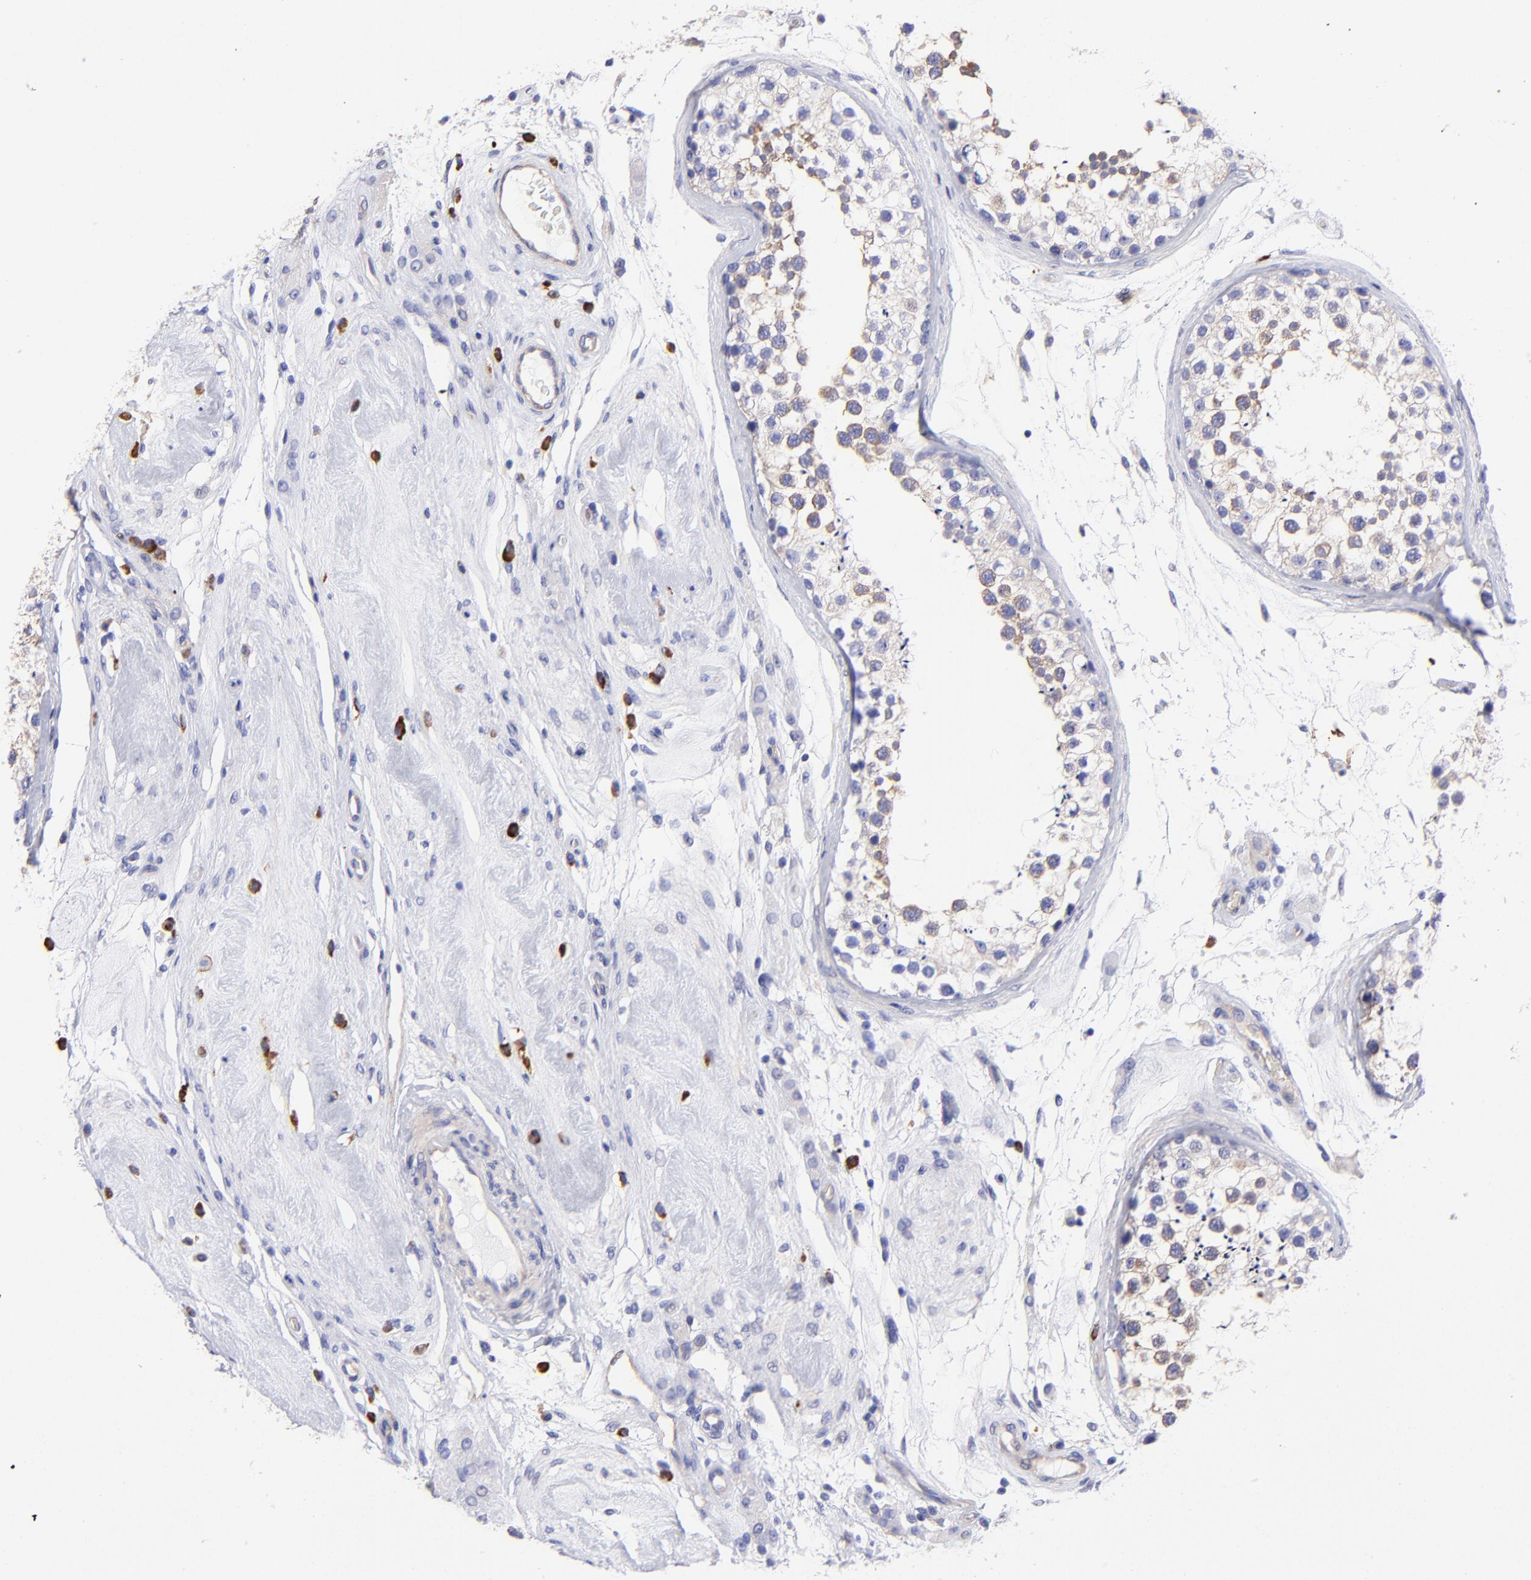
{"staining": {"intensity": "weak", "quantity": "25%-75%", "location": "cytoplasmic/membranous"}, "tissue": "testis", "cell_type": "Cells in seminiferous ducts", "image_type": "normal", "snomed": [{"axis": "morphology", "description": "Normal tissue, NOS"}, {"axis": "topography", "description": "Testis"}], "caption": "Immunohistochemistry (IHC) of unremarkable human testis reveals low levels of weak cytoplasmic/membranous staining in about 25%-75% of cells in seminiferous ducts.", "gene": "PPFIBP1", "patient": {"sex": "male", "age": 46}}